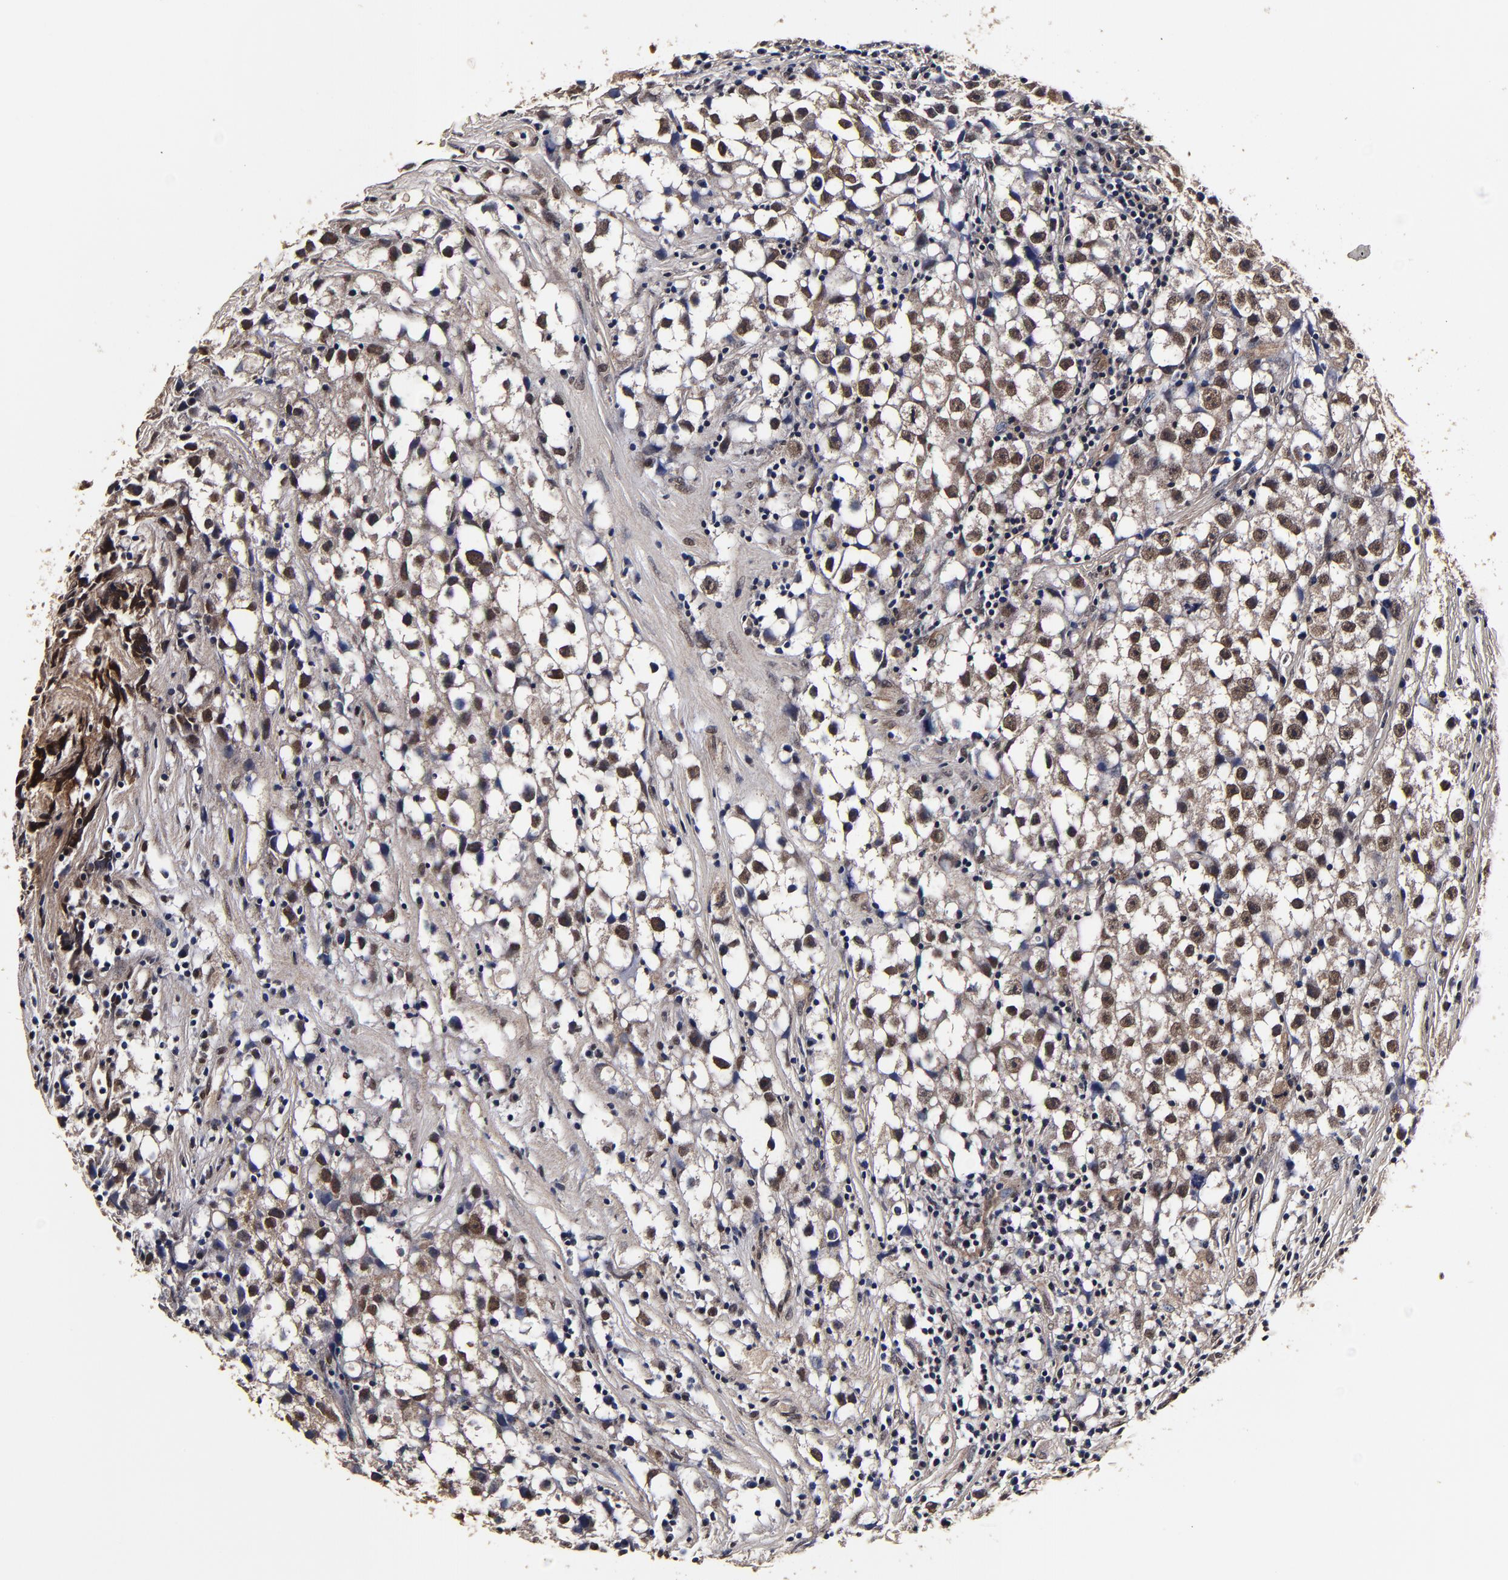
{"staining": {"intensity": "moderate", "quantity": ">75%", "location": "cytoplasmic/membranous,nuclear"}, "tissue": "testis cancer", "cell_type": "Tumor cells", "image_type": "cancer", "snomed": [{"axis": "morphology", "description": "Seminoma, NOS"}, {"axis": "topography", "description": "Testis"}], "caption": "Moderate cytoplasmic/membranous and nuclear expression for a protein is seen in approximately >75% of tumor cells of seminoma (testis) using immunohistochemistry (IHC).", "gene": "MMP15", "patient": {"sex": "male", "age": 35}}